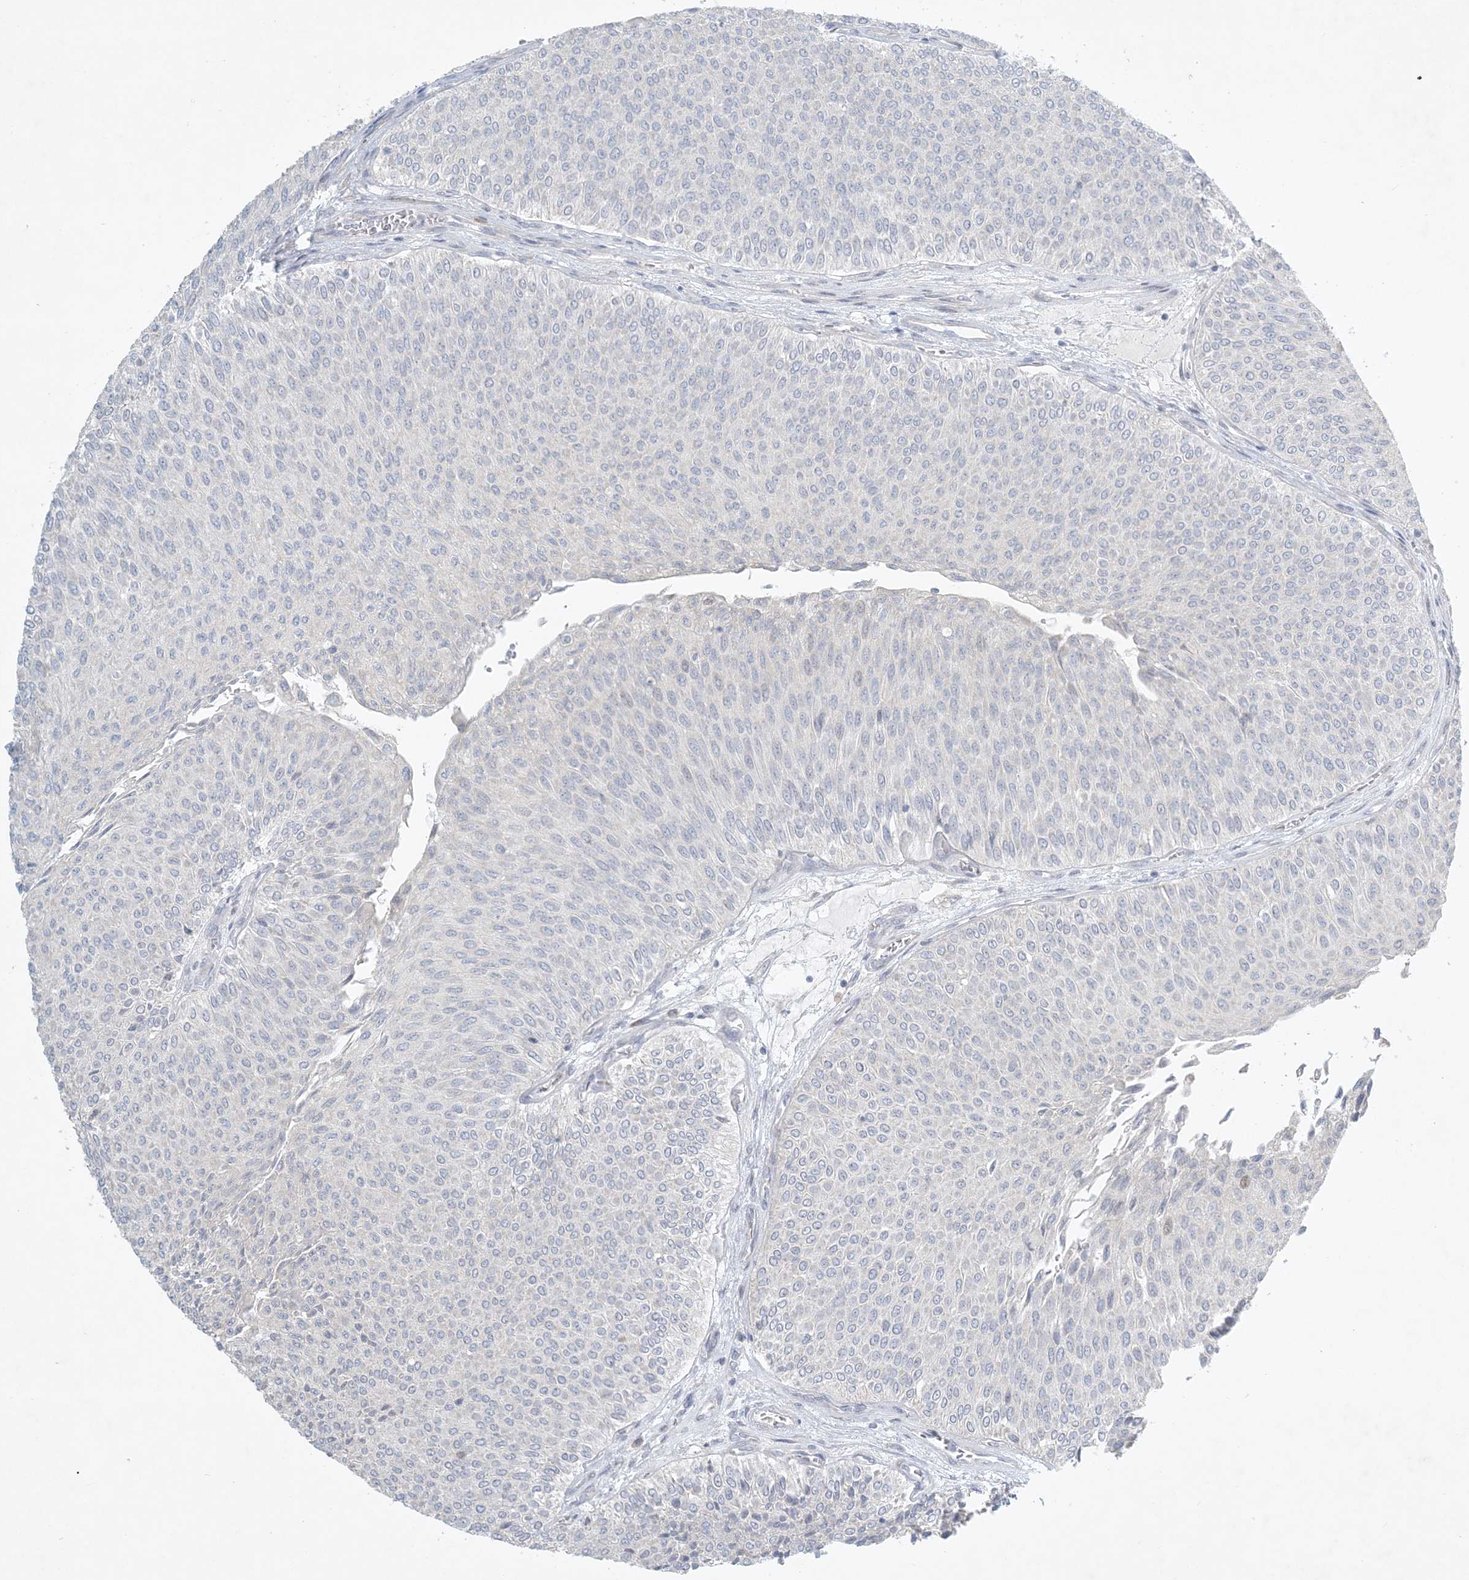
{"staining": {"intensity": "negative", "quantity": "none", "location": "none"}, "tissue": "urothelial cancer", "cell_type": "Tumor cells", "image_type": "cancer", "snomed": [{"axis": "morphology", "description": "Urothelial carcinoma, Low grade"}, {"axis": "topography", "description": "Urinary bladder"}], "caption": "Urothelial cancer stained for a protein using immunohistochemistry reveals no positivity tumor cells.", "gene": "ZNF385D", "patient": {"sex": "male", "age": 78}}